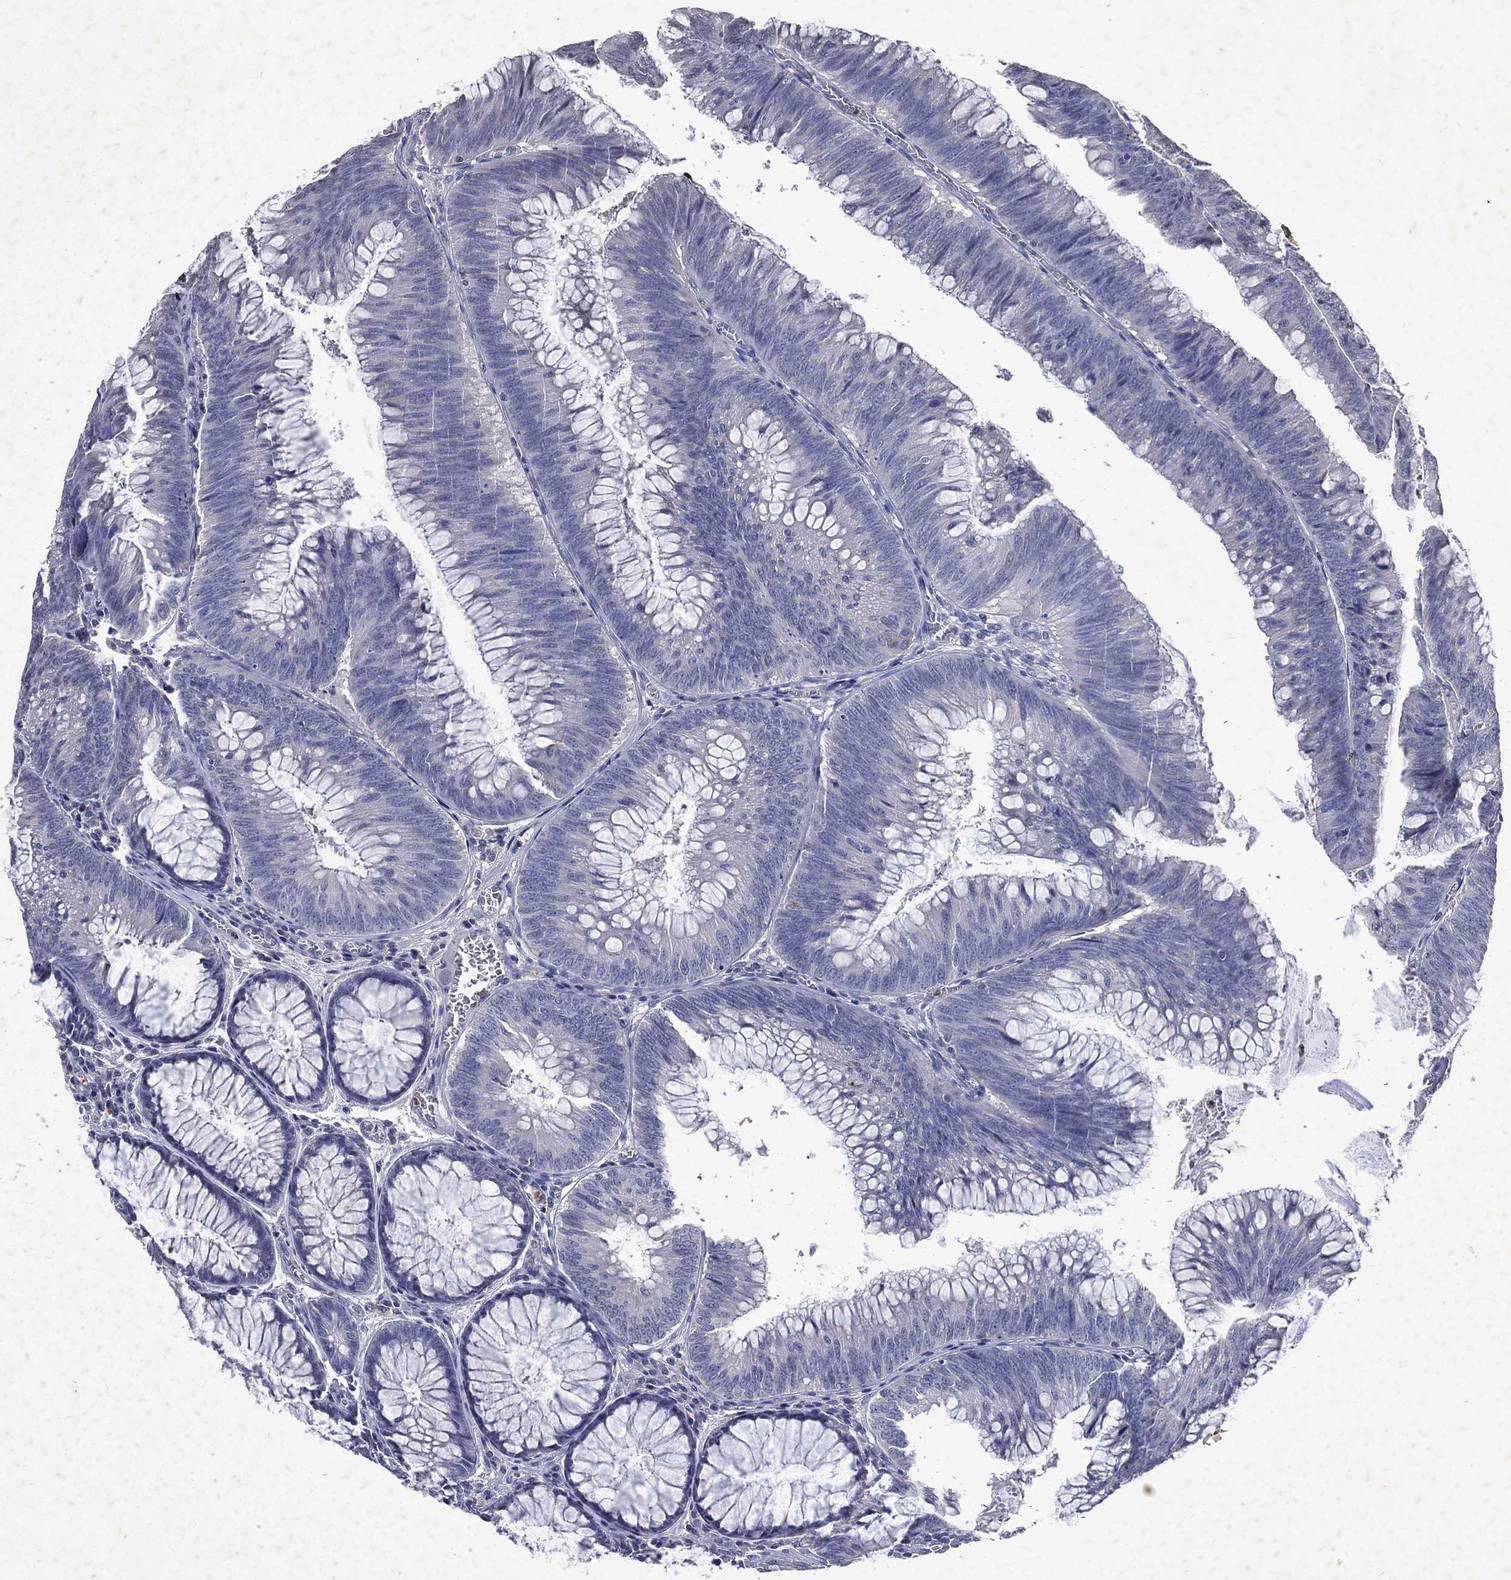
{"staining": {"intensity": "negative", "quantity": "none", "location": "none"}, "tissue": "colorectal cancer", "cell_type": "Tumor cells", "image_type": "cancer", "snomed": [{"axis": "morphology", "description": "Adenocarcinoma, NOS"}, {"axis": "topography", "description": "Rectum"}], "caption": "Immunohistochemistry (IHC) of adenocarcinoma (colorectal) displays no expression in tumor cells. Nuclei are stained in blue.", "gene": "SLC34A2", "patient": {"sex": "female", "age": 72}}